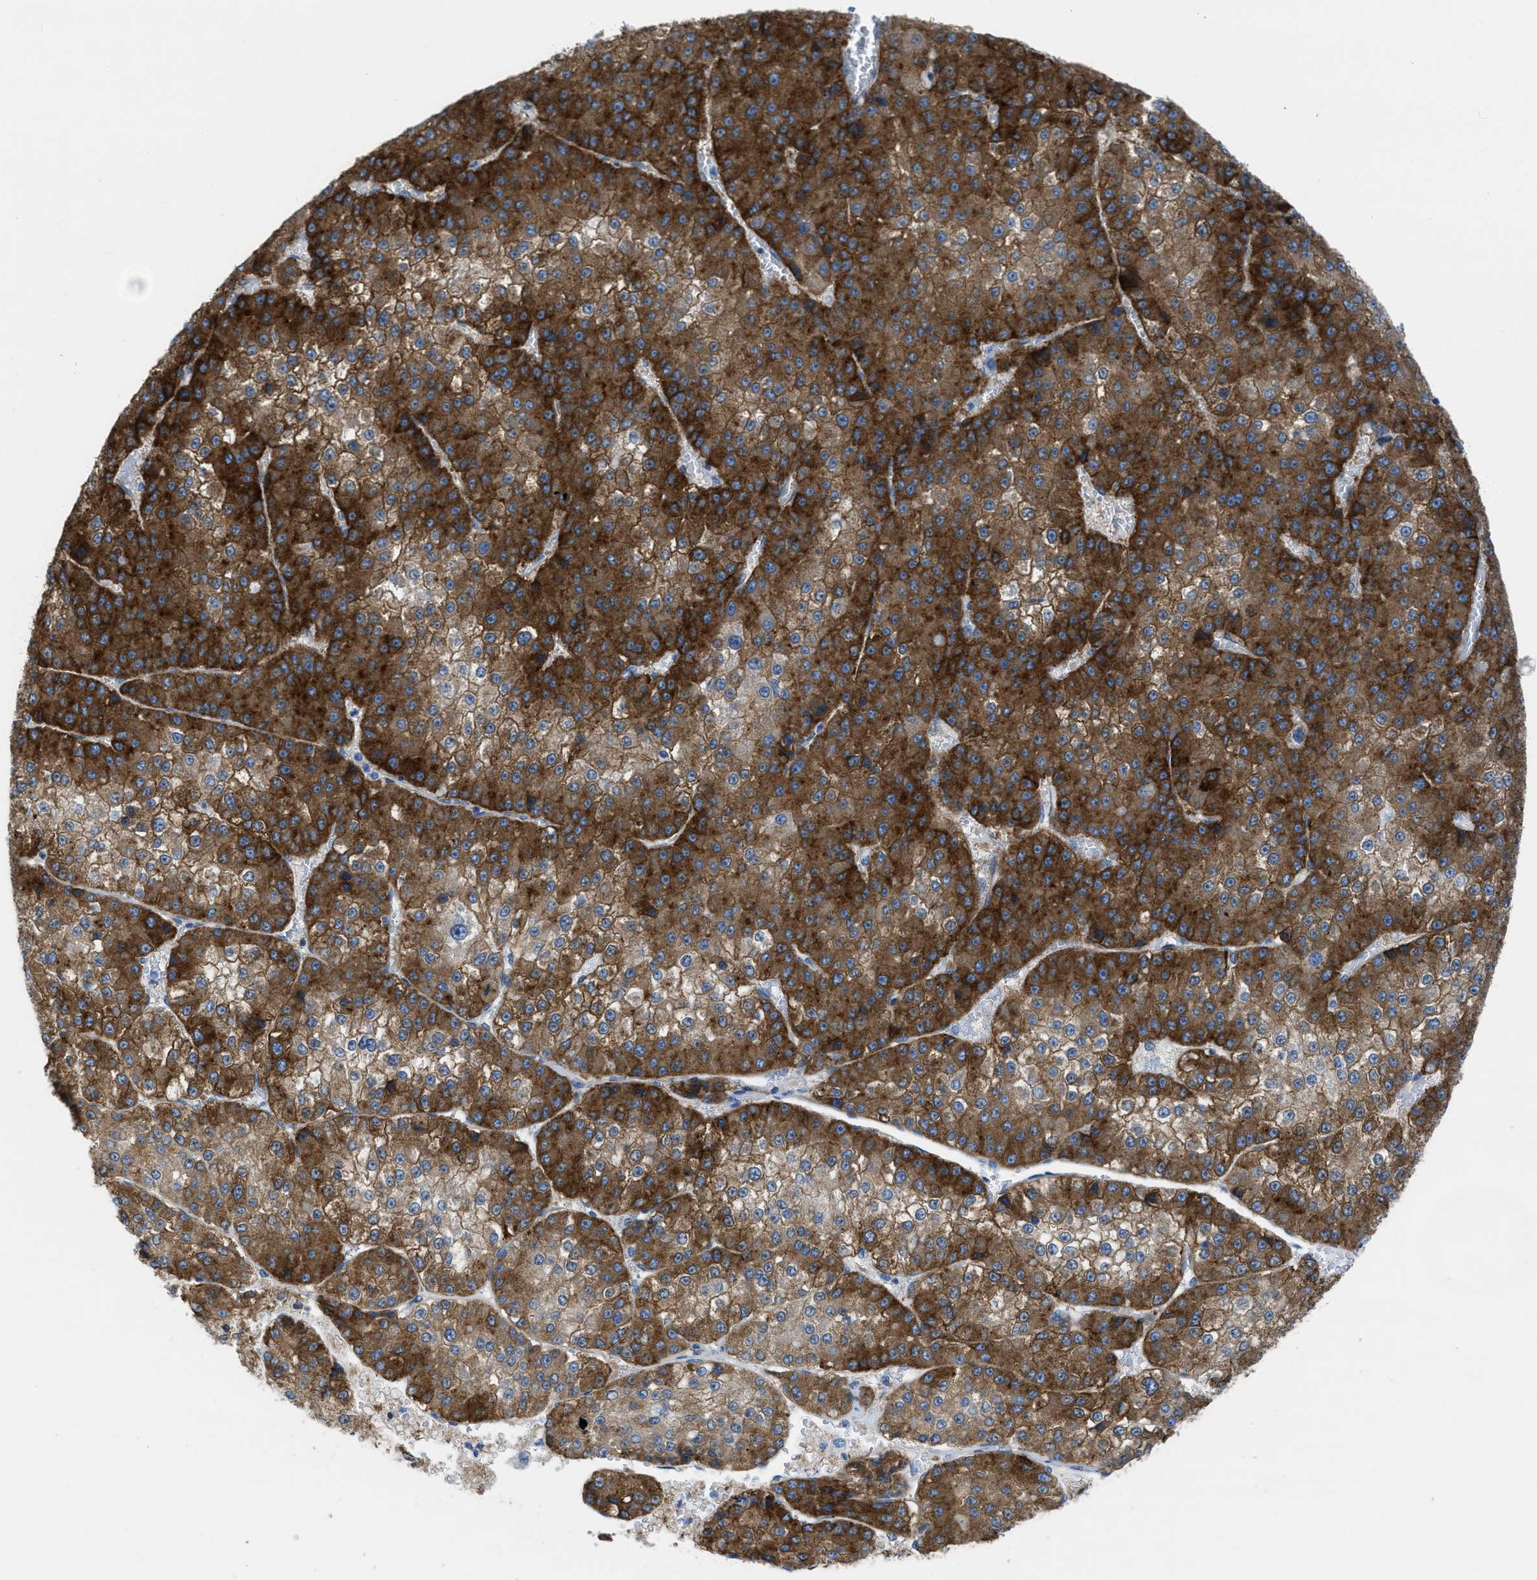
{"staining": {"intensity": "strong", "quantity": ">75%", "location": "cytoplasmic/membranous"}, "tissue": "liver cancer", "cell_type": "Tumor cells", "image_type": "cancer", "snomed": [{"axis": "morphology", "description": "Carcinoma, Hepatocellular, NOS"}, {"axis": "topography", "description": "Liver"}], "caption": "IHC of human liver cancer exhibits high levels of strong cytoplasmic/membranous expression in about >75% of tumor cells.", "gene": "ASGR1", "patient": {"sex": "female", "age": 73}}